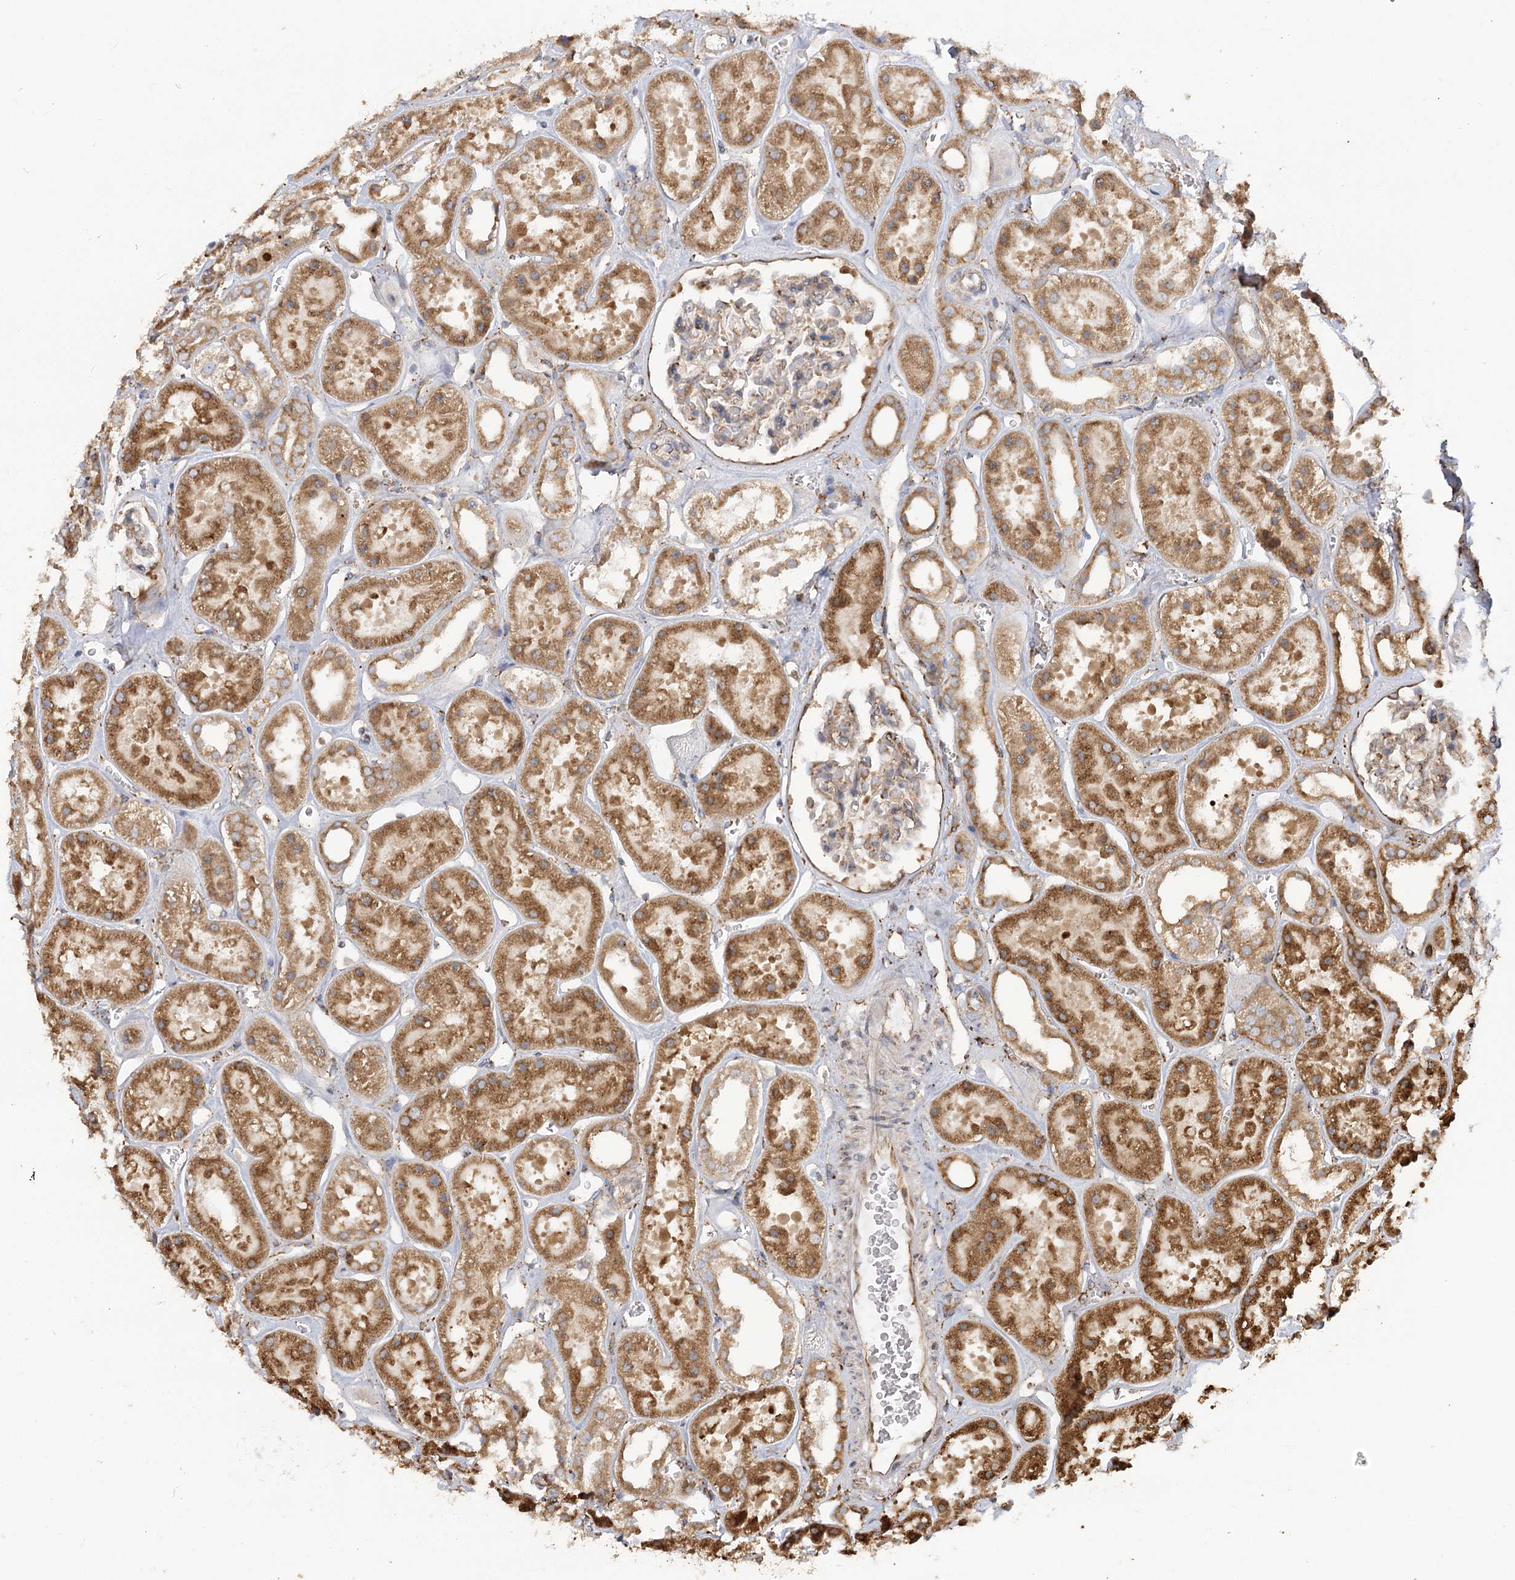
{"staining": {"intensity": "moderate", "quantity": "<25%", "location": "cytoplasmic/membranous"}, "tissue": "kidney", "cell_type": "Cells in glomeruli", "image_type": "normal", "snomed": [{"axis": "morphology", "description": "Normal tissue, NOS"}, {"axis": "topography", "description": "Kidney"}], "caption": "An immunohistochemistry (IHC) micrograph of normal tissue is shown. Protein staining in brown highlights moderate cytoplasmic/membranous positivity in kidney within cells in glomeruli.", "gene": "ACAP2", "patient": {"sex": "female", "age": 41}}